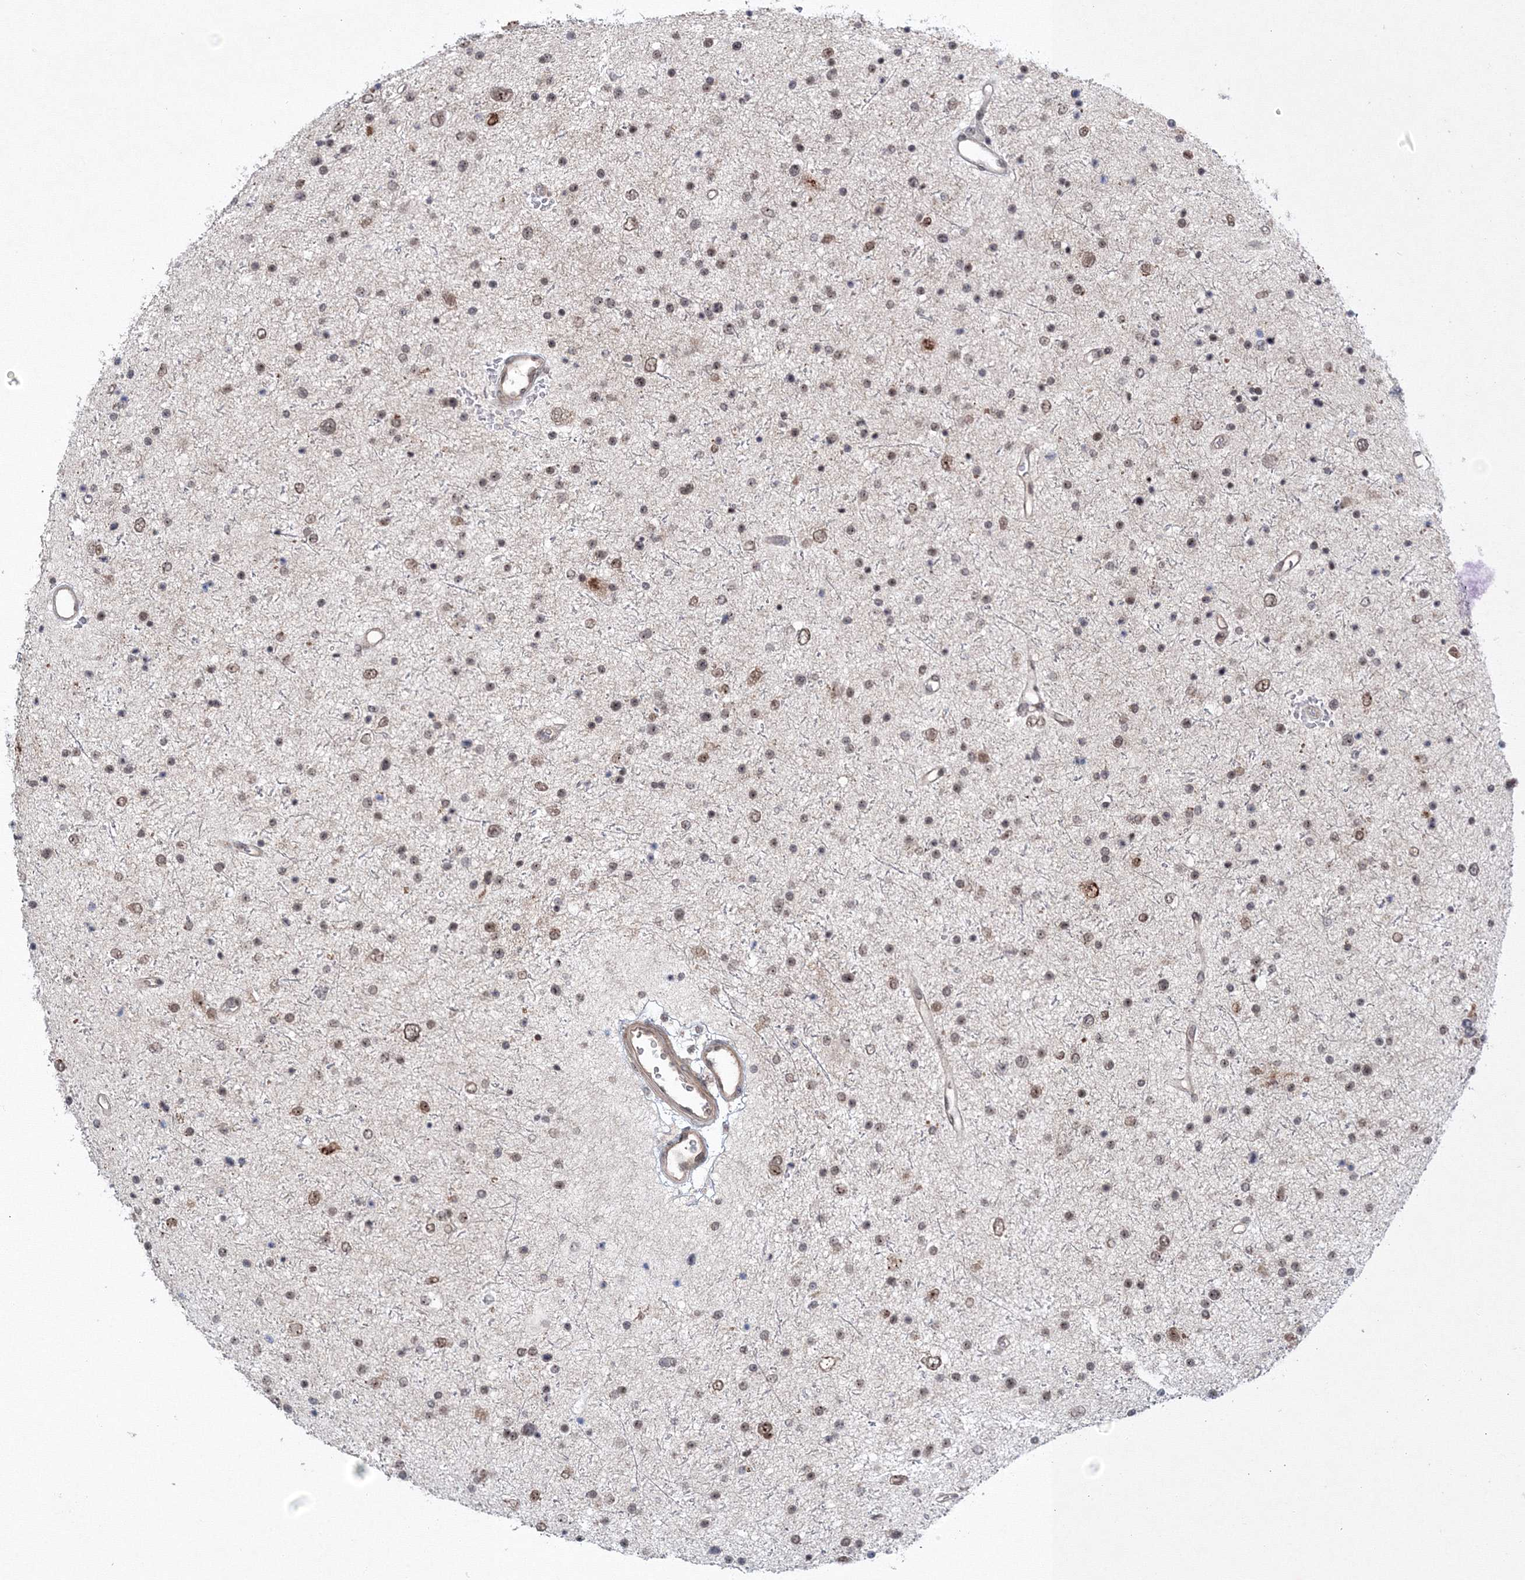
{"staining": {"intensity": "moderate", "quantity": "<25%", "location": "nuclear"}, "tissue": "glioma", "cell_type": "Tumor cells", "image_type": "cancer", "snomed": [{"axis": "morphology", "description": "Glioma, malignant, Low grade"}, {"axis": "topography", "description": "Brain"}], "caption": "Immunohistochemical staining of human malignant low-grade glioma reveals low levels of moderate nuclear protein staining in about <25% of tumor cells.", "gene": "NOA1", "patient": {"sex": "female", "age": 37}}